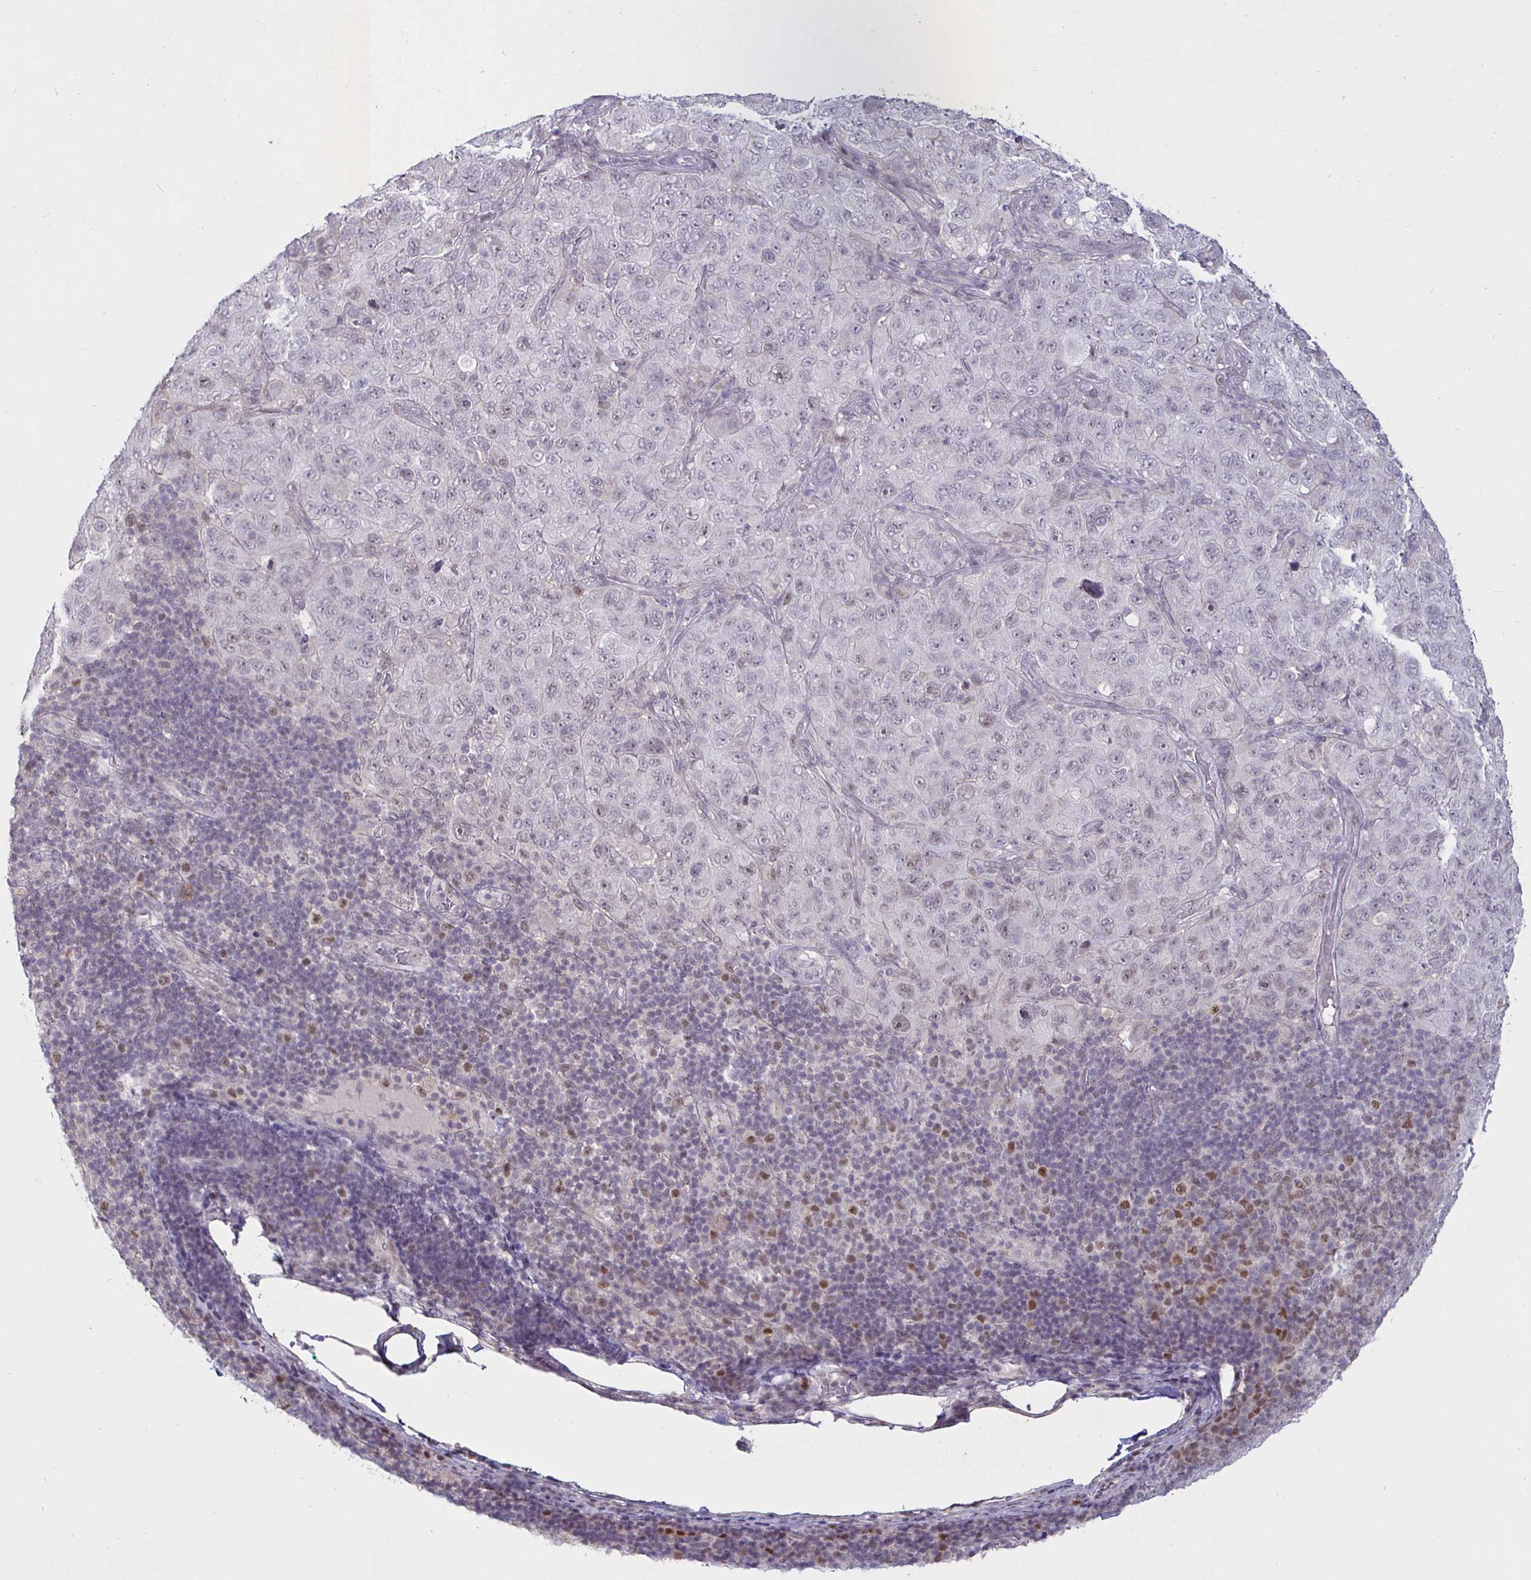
{"staining": {"intensity": "negative", "quantity": "none", "location": "none"}, "tissue": "pancreatic cancer", "cell_type": "Tumor cells", "image_type": "cancer", "snomed": [{"axis": "morphology", "description": "Adenocarcinoma, NOS"}, {"axis": "topography", "description": "Pancreas"}], "caption": "There is no significant expression in tumor cells of pancreatic cancer. (DAB immunohistochemistry (IHC) with hematoxylin counter stain).", "gene": "MLH1", "patient": {"sex": "male", "age": 68}}